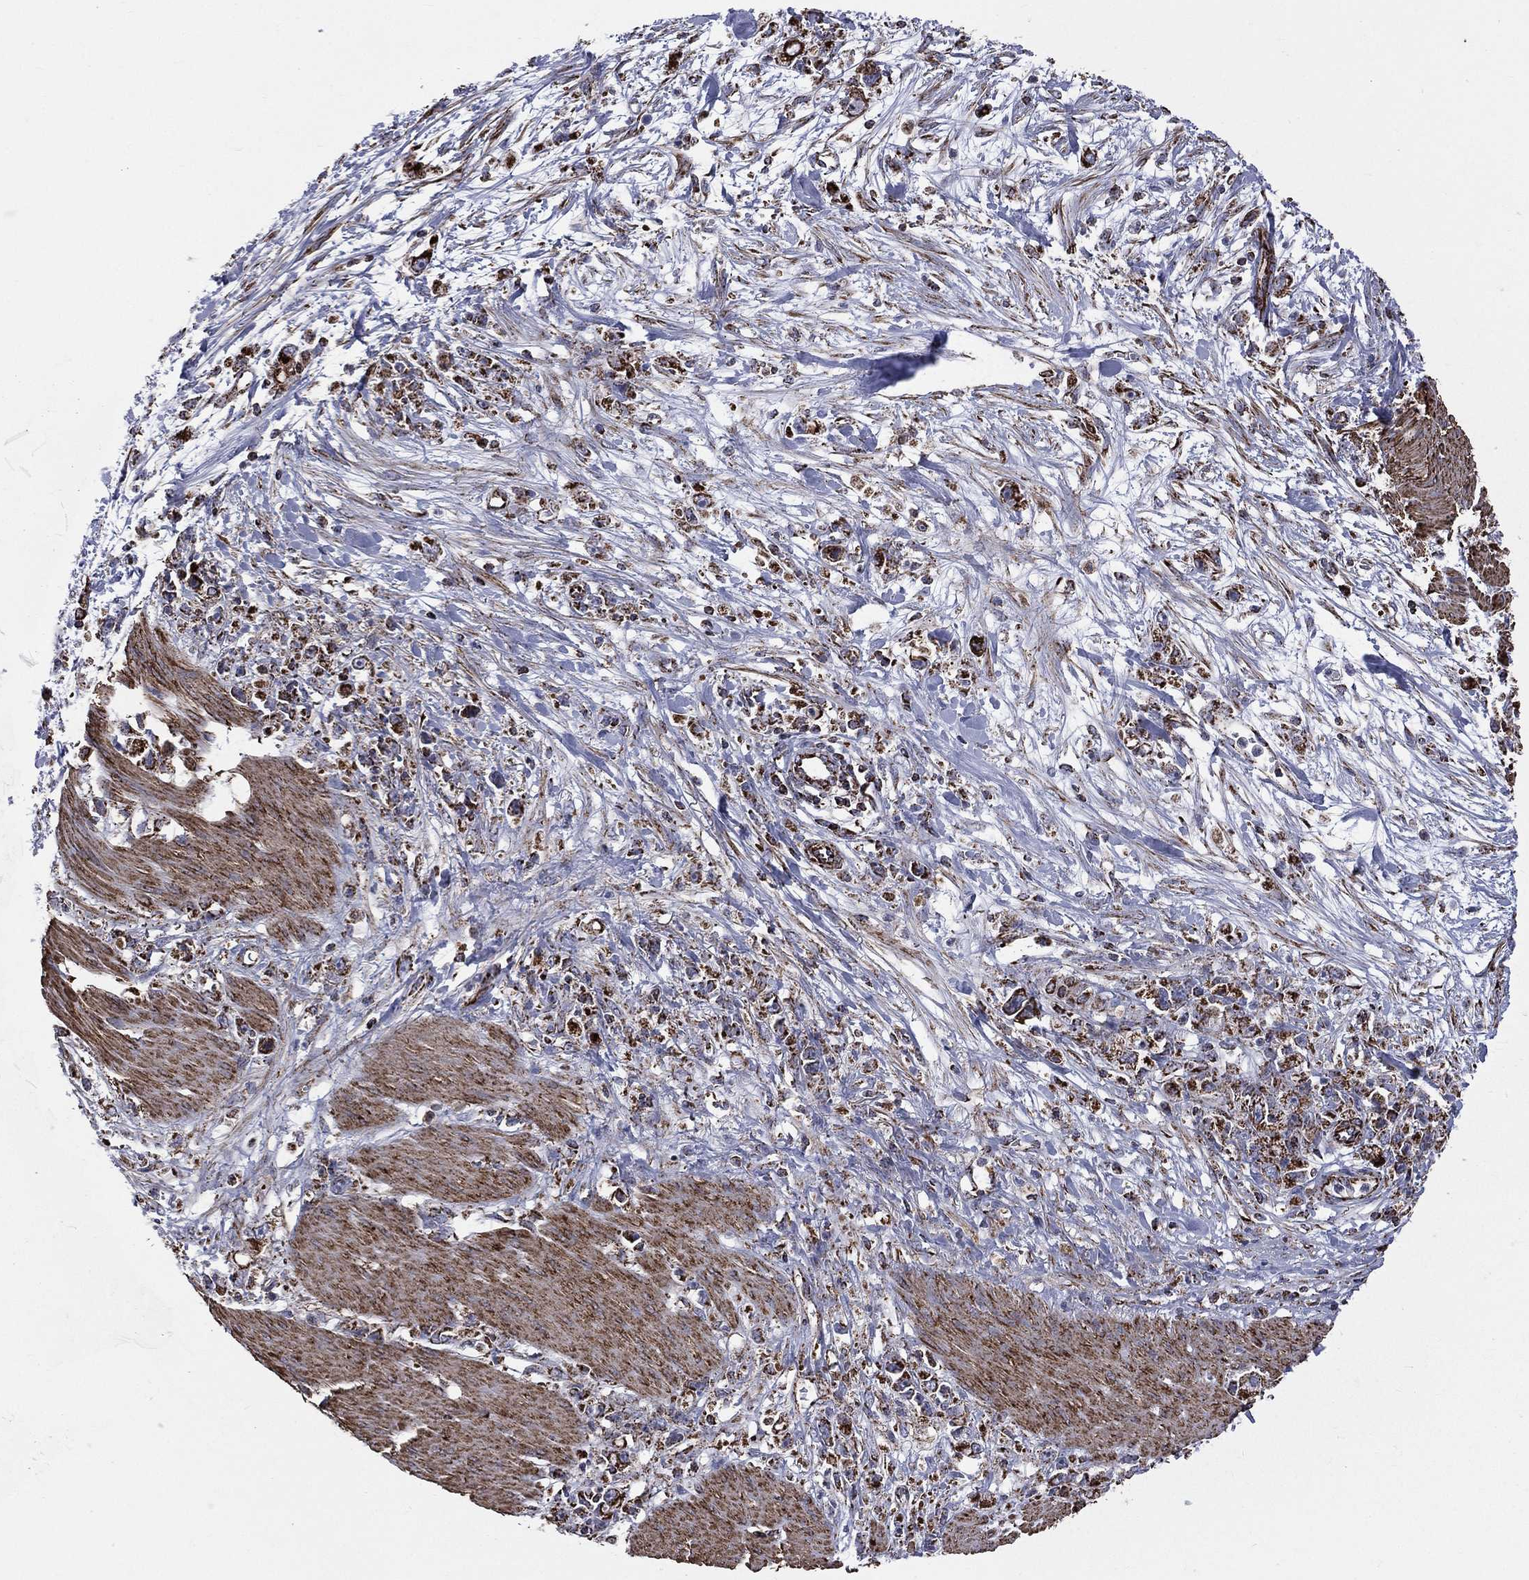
{"staining": {"intensity": "strong", "quantity": "25%-75%", "location": "cytoplasmic/membranous"}, "tissue": "stomach cancer", "cell_type": "Tumor cells", "image_type": "cancer", "snomed": [{"axis": "morphology", "description": "Adenocarcinoma, NOS"}, {"axis": "topography", "description": "Stomach"}], "caption": "Adenocarcinoma (stomach) stained with a brown dye reveals strong cytoplasmic/membranous positive staining in approximately 25%-75% of tumor cells.", "gene": "GOT2", "patient": {"sex": "female", "age": 59}}